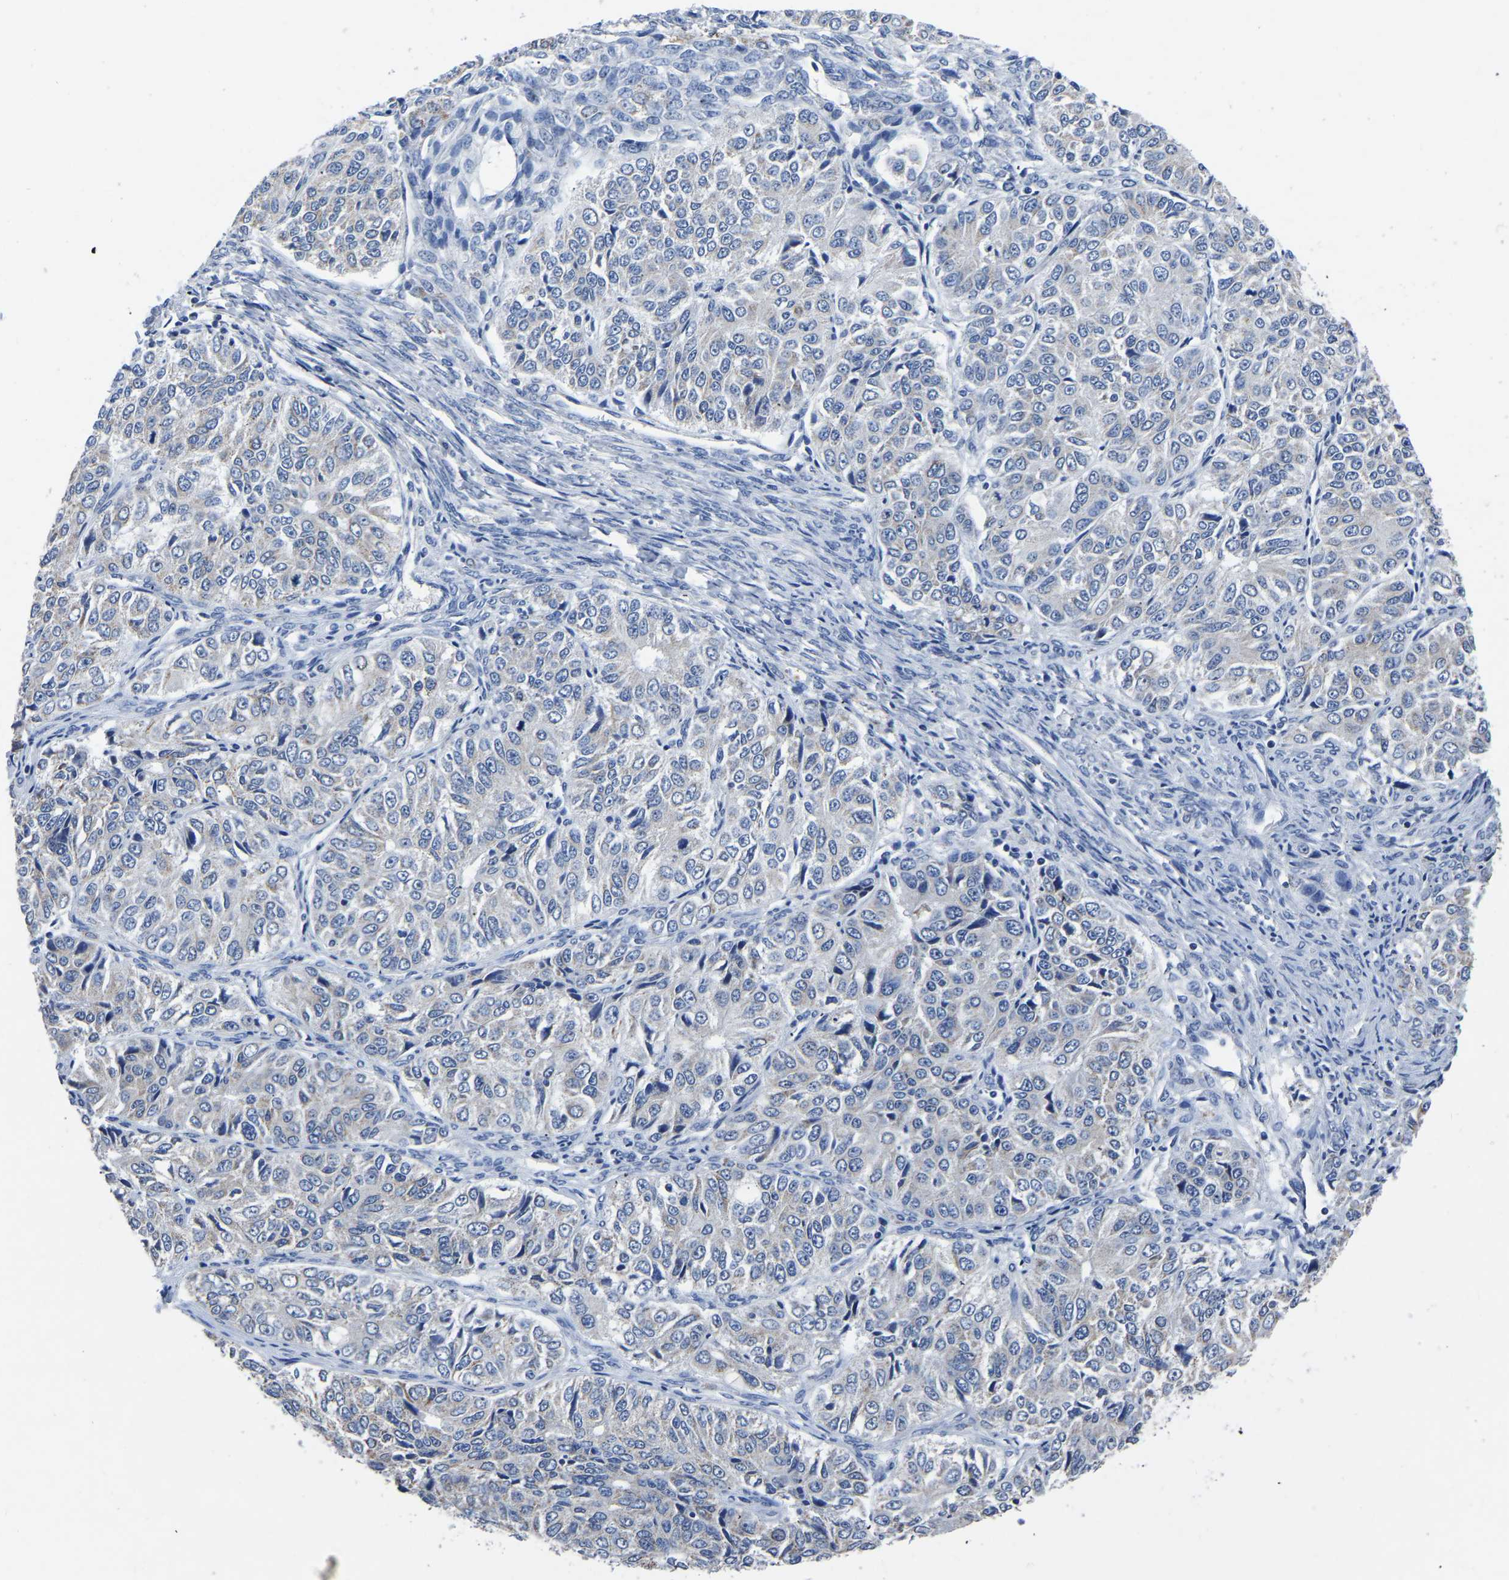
{"staining": {"intensity": "negative", "quantity": "none", "location": "none"}, "tissue": "ovarian cancer", "cell_type": "Tumor cells", "image_type": "cancer", "snomed": [{"axis": "morphology", "description": "Carcinoma, endometroid"}, {"axis": "topography", "description": "Ovary"}], "caption": "Immunohistochemistry of human ovarian cancer (endometroid carcinoma) exhibits no expression in tumor cells.", "gene": "FGD5", "patient": {"sex": "female", "age": 51}}